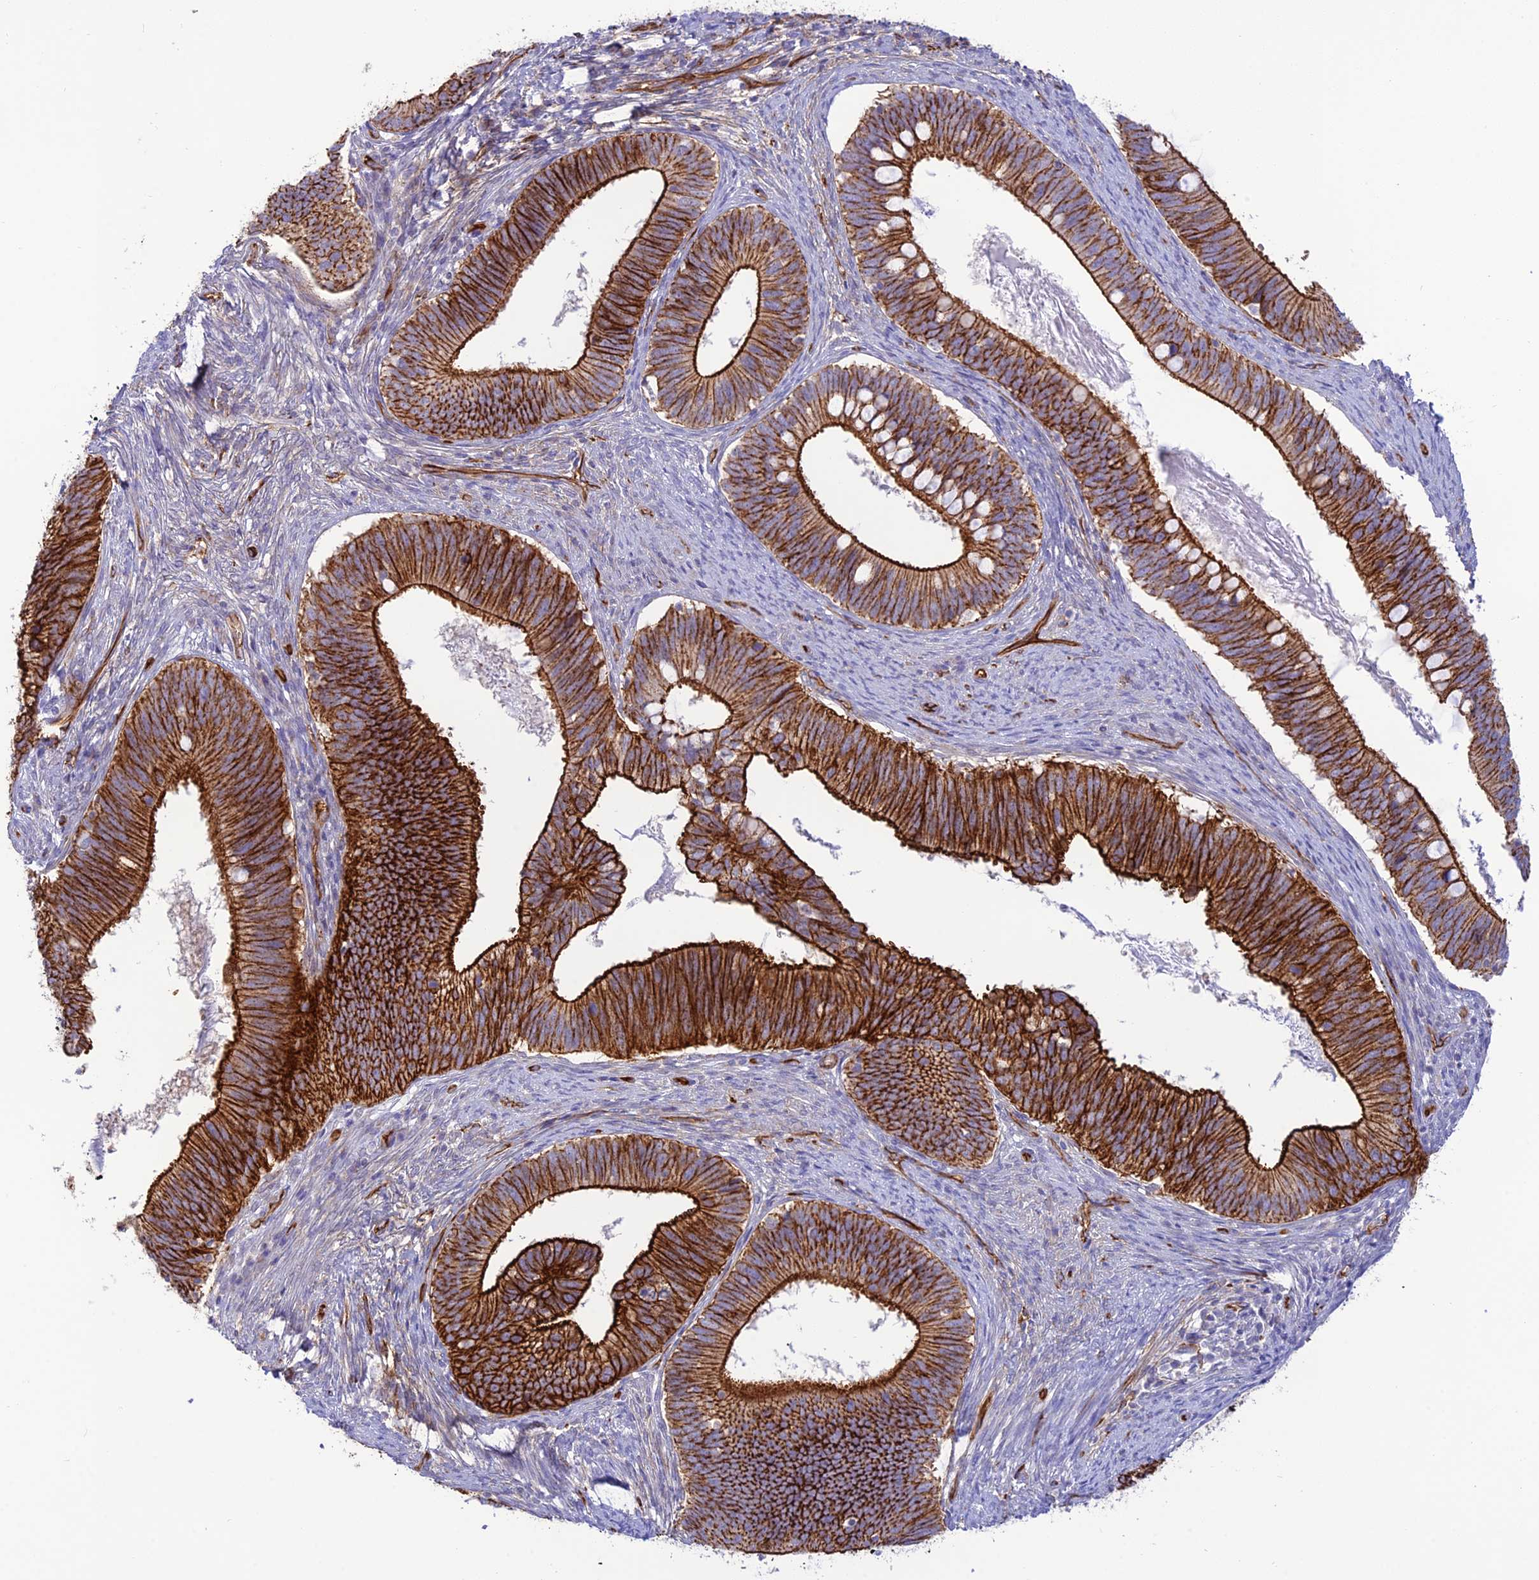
{"staining": {"intensity": "strong", "quantity": ">75%", "location": "cytoplasmic/membranous"}, "tissue": "cervical cancer", "cell_type": "Tumor cells", "image_type": "cancer", "snomed": [{"axis": "morphology", "description": "Adenocarcinoma, NOS"}, {"axis": "topography", "description": "Cervix"}], "caption": "IHC histopathology image of neoplastic tissue: human cervical cancer stained using immunohistochemistry (IHC) shows high levels of strong protein expression localized specifically in the cytoplasmic/membranous of tumor cells, appearing as a cytoplasmic/membranous brown color.", "gene": "YPEL5", "patient": {"sex": "female", "age": 42}}